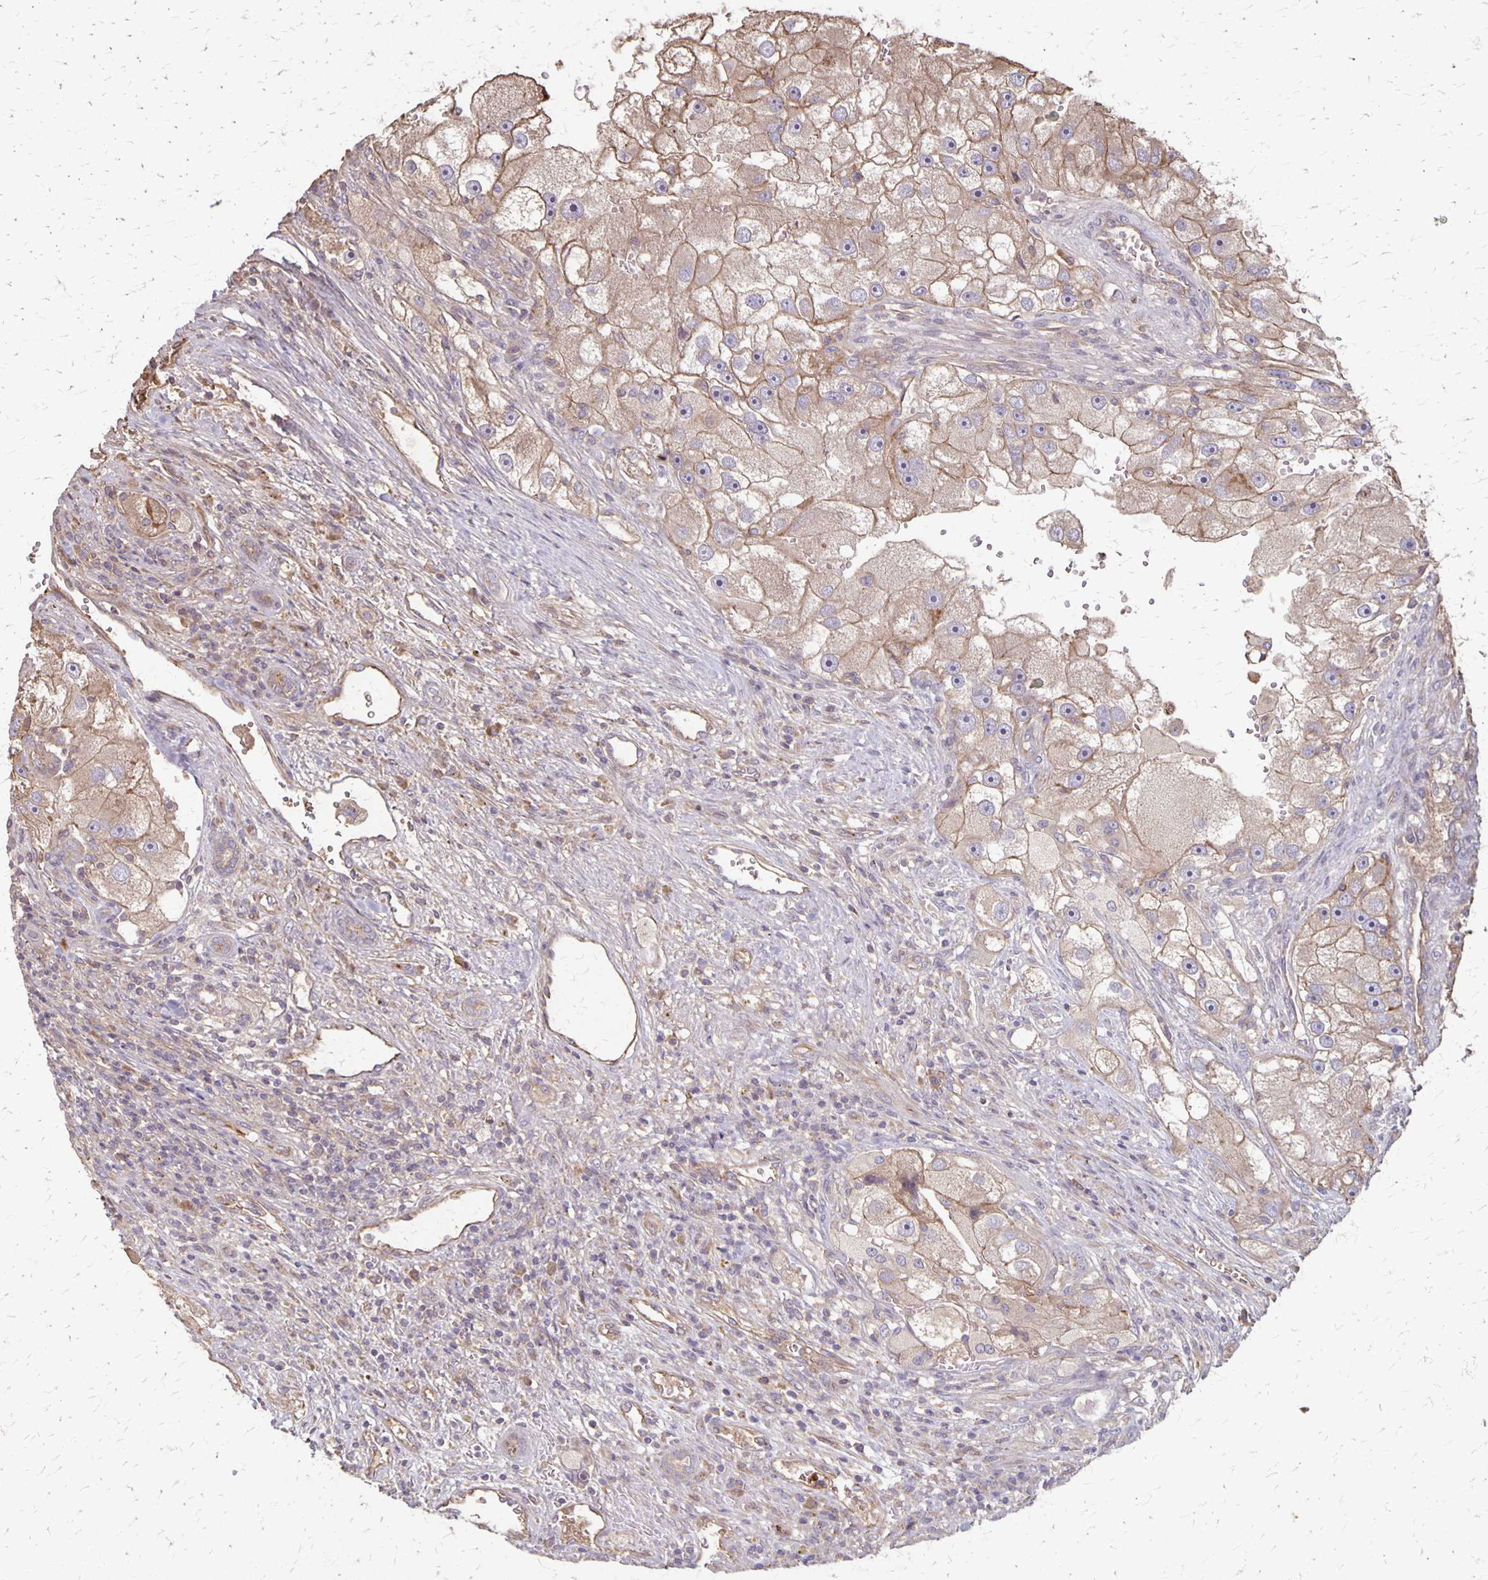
{"staining": {"intensity": "weak", "quantity": ">75%", "location": "cytoplasmic/membranous"}, "tissue": "renal cancer", "cell_type": "Tumor cells", "image_type": "cancer", "snomed": [{"axis": "morphology", "description": "Adenocarcinoma, NOS"}, {"axis": "topography", "description": "Kidney"}], "caption": "The micrograph displays immunohistochemical staining of renal cancer (adenocarcinoma). There is weak cytoplasmic/membranous positivity is present in approximately >75% of tumor cells. Nuclei are stained in blue.", "gene": "PROM2", "patient": {"sex": "male", "age": 63}}